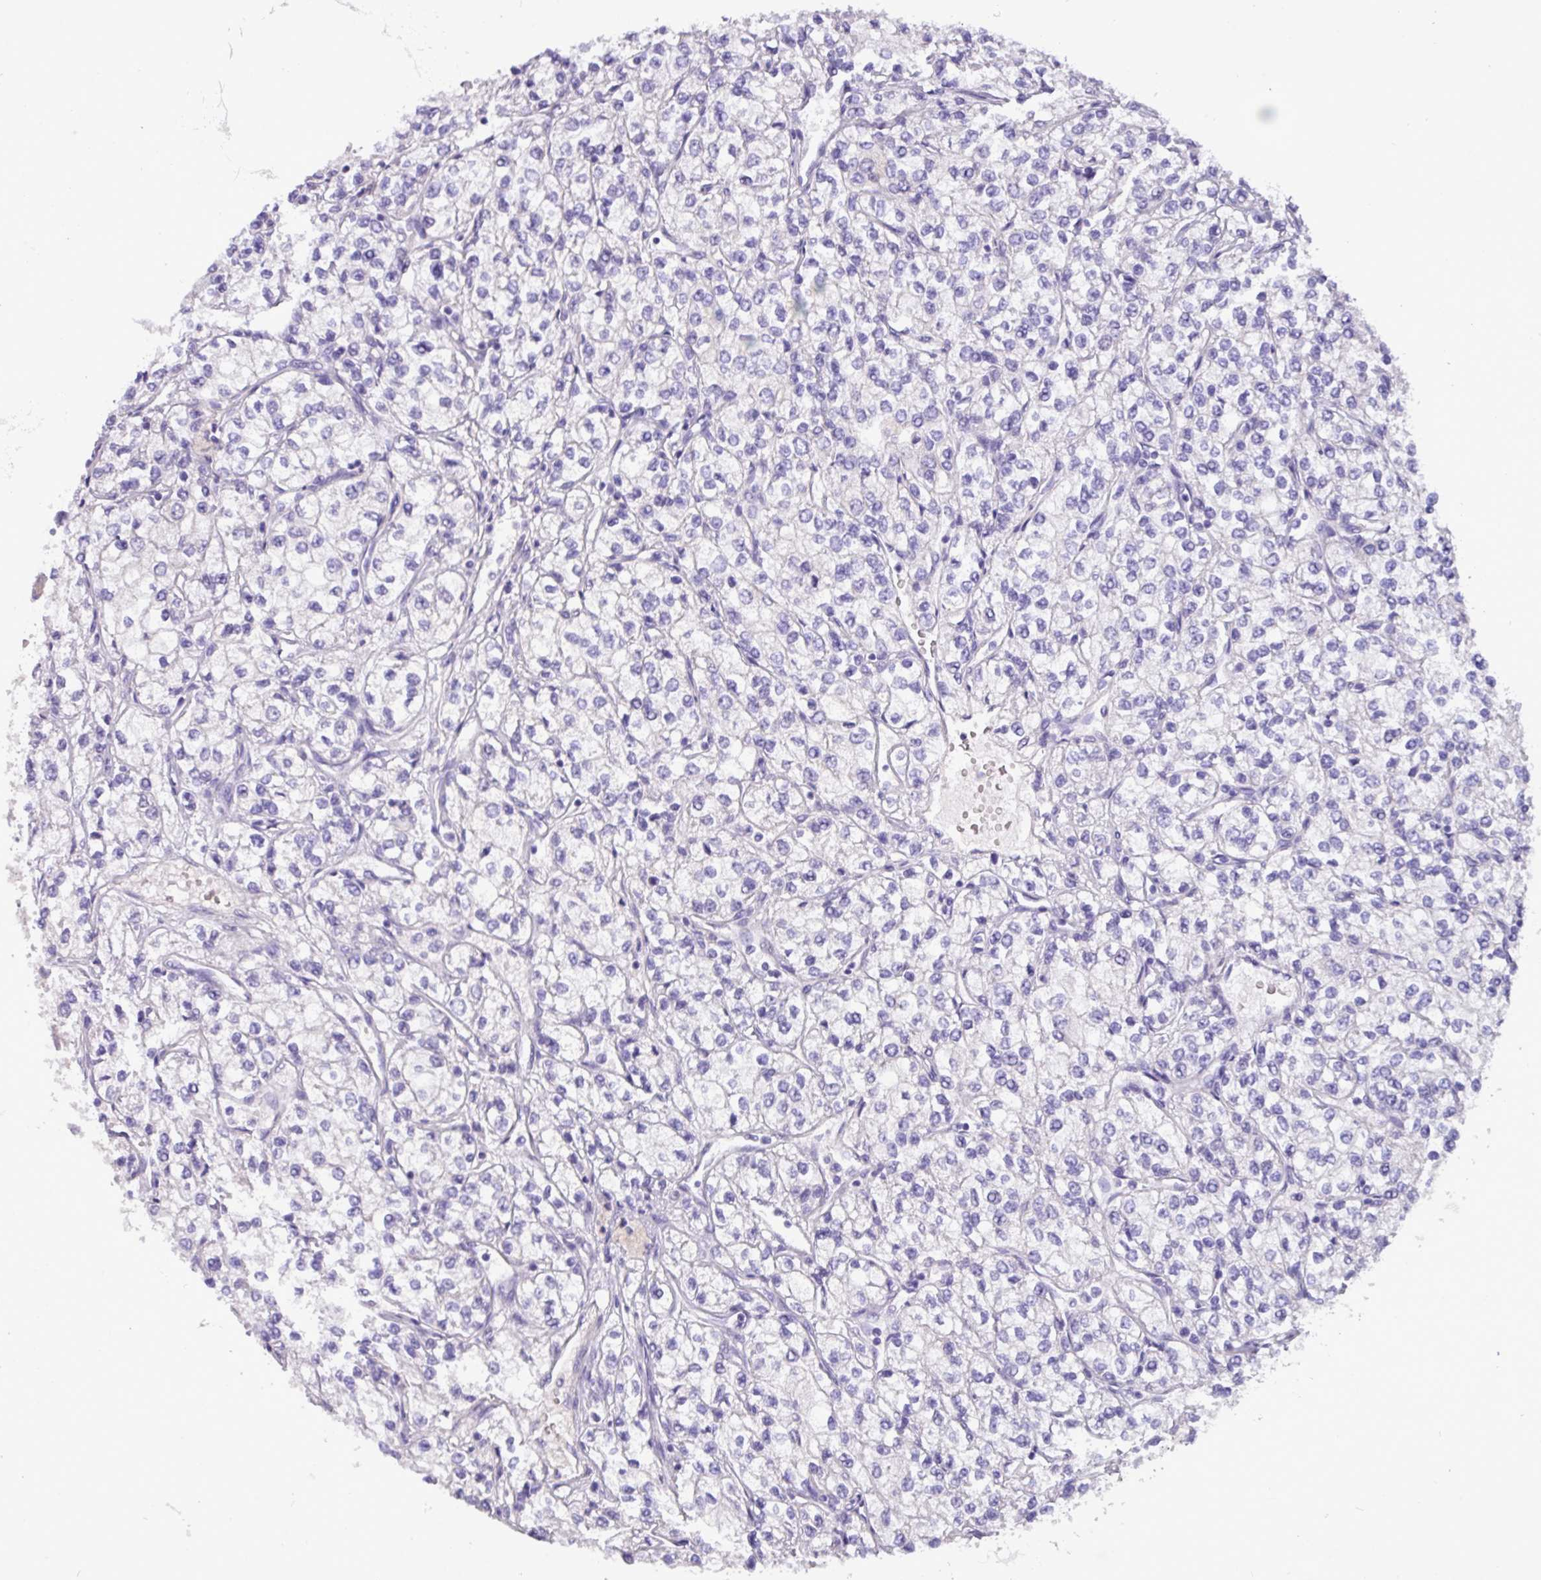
{"staining": {"intensity": "negative", "quantity": "none", "location": "none"}, "tissue": "renal cancer", "cell_type": "Tumor cells", "image_type": "cancer", "snomed": [{"axis": "morphology", "description": "Adenocarcinoma, NOS"}, {"axis": "topography", "description": "Kidney"}], "caption": "The image exhibits no staining of tumor cells in renal adenocarcinoma. The staining is performed using DAB brown chromogen with nuclei counter-stained in using hematoxylin.", "gene": "EPCAM", "patient": {"sex": "male", "age": 80}}